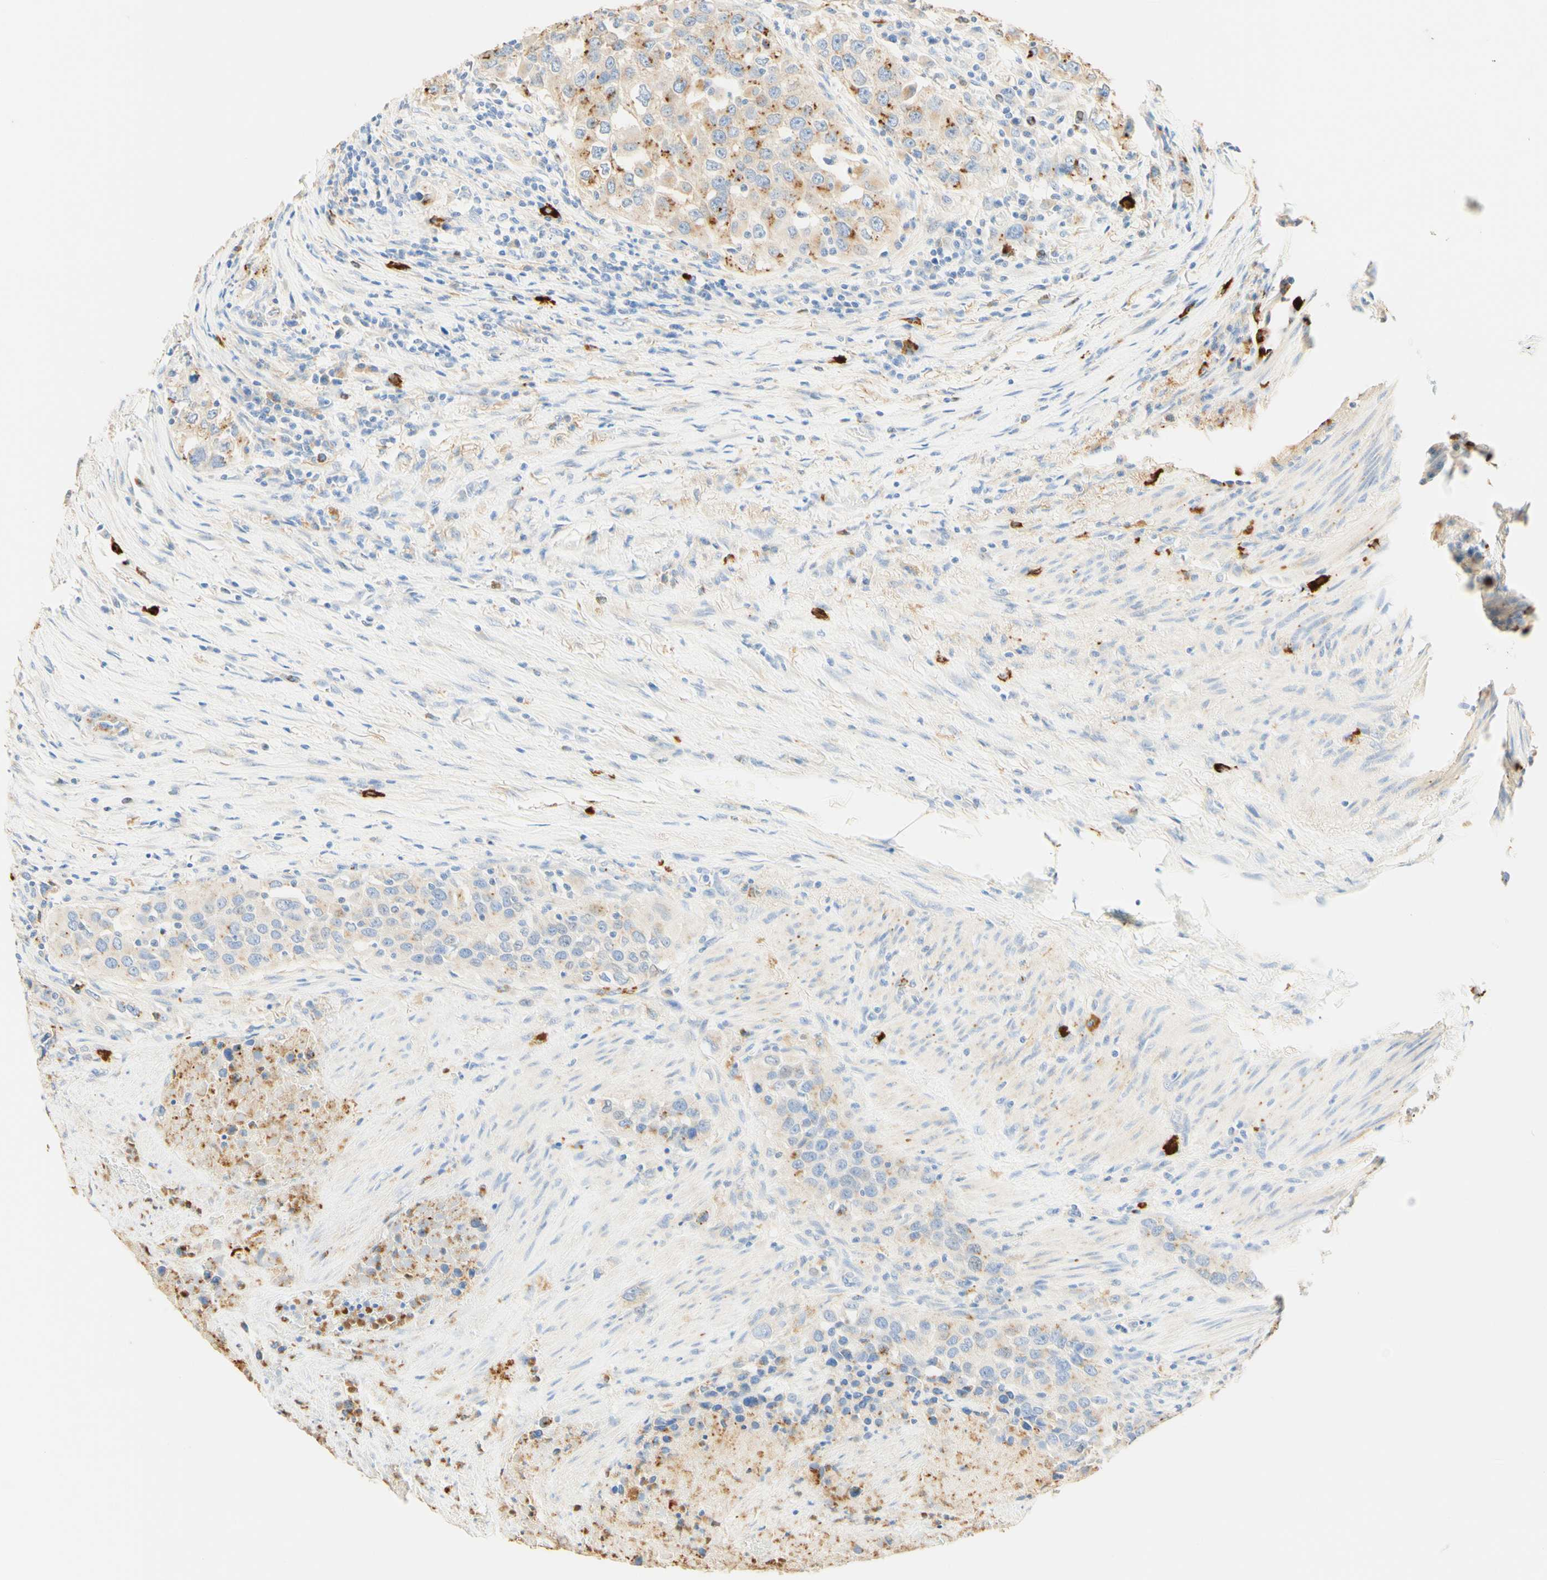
{"staining": {"intensity": "moderate", "quantity": ">75%", "location": "cytoplasmic/membranous"}, "tissue": "urothelial cancer", "cell_type": "Tumor cells", "image_type": "cancer", "snomed": [{"axis": "morphology", "description": "Urothelial carcinoma, High grade"}, {"axis": "topography", "description": "Urinary bladder"}], "caption": "High-magnification brightfield microscopy of urothelial carcinoma (high-grade) stained with DAB (brown) and counterstained with hematoxylin (blue). tumor cells exhibit moderate cytoplasmic/membranous positivity is appreciated in about>75% of cells. (brown staining indicates protein expression, while blue staining denotes nuclei).", "gene": "CD63", "patient": {"sex": "female", "age": 80}}